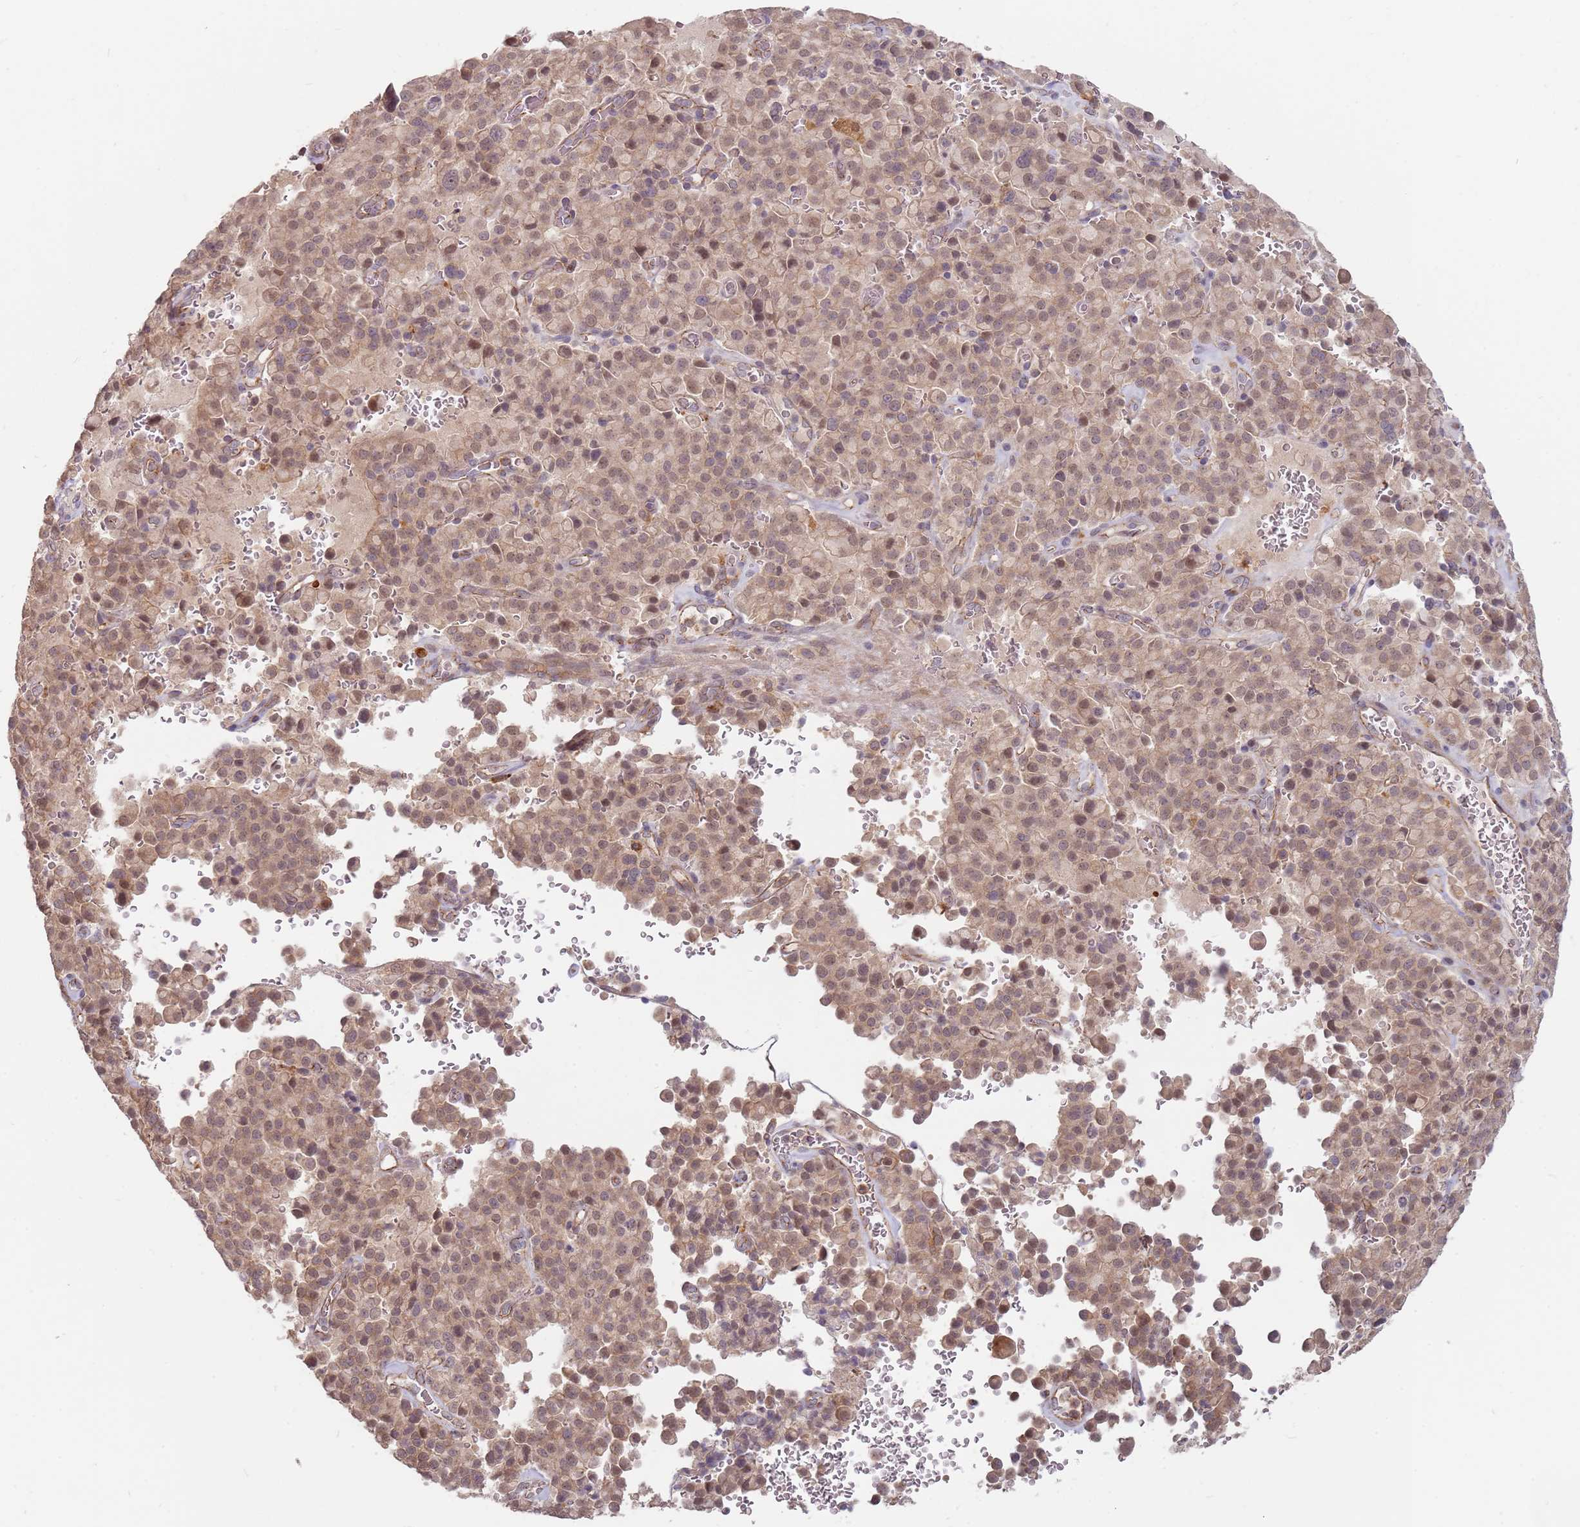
{"staining": {"intensity": "weak", "quantity": ">75%", "location": "cytoplasmic/membranous,nuclear"}, "tissue": "pancreatic cancer", "cell_type": "Tumor cells", "image_type": "cancer", "snomed": [{"axis": "morphology", "description": "Adenocarcinoma, NOS"}, {"axis": "topography", "description": "Pancreas"}], "caption": "This is a micrograph of immunohistochemistry staining of pancreatic adenocarcinoma, which shows weak positivity in the cytoplasmic/membranous and nuclear of tumor cells.", "gene": "MPEG1", "patient": {"sex": "male", "age": 65}}